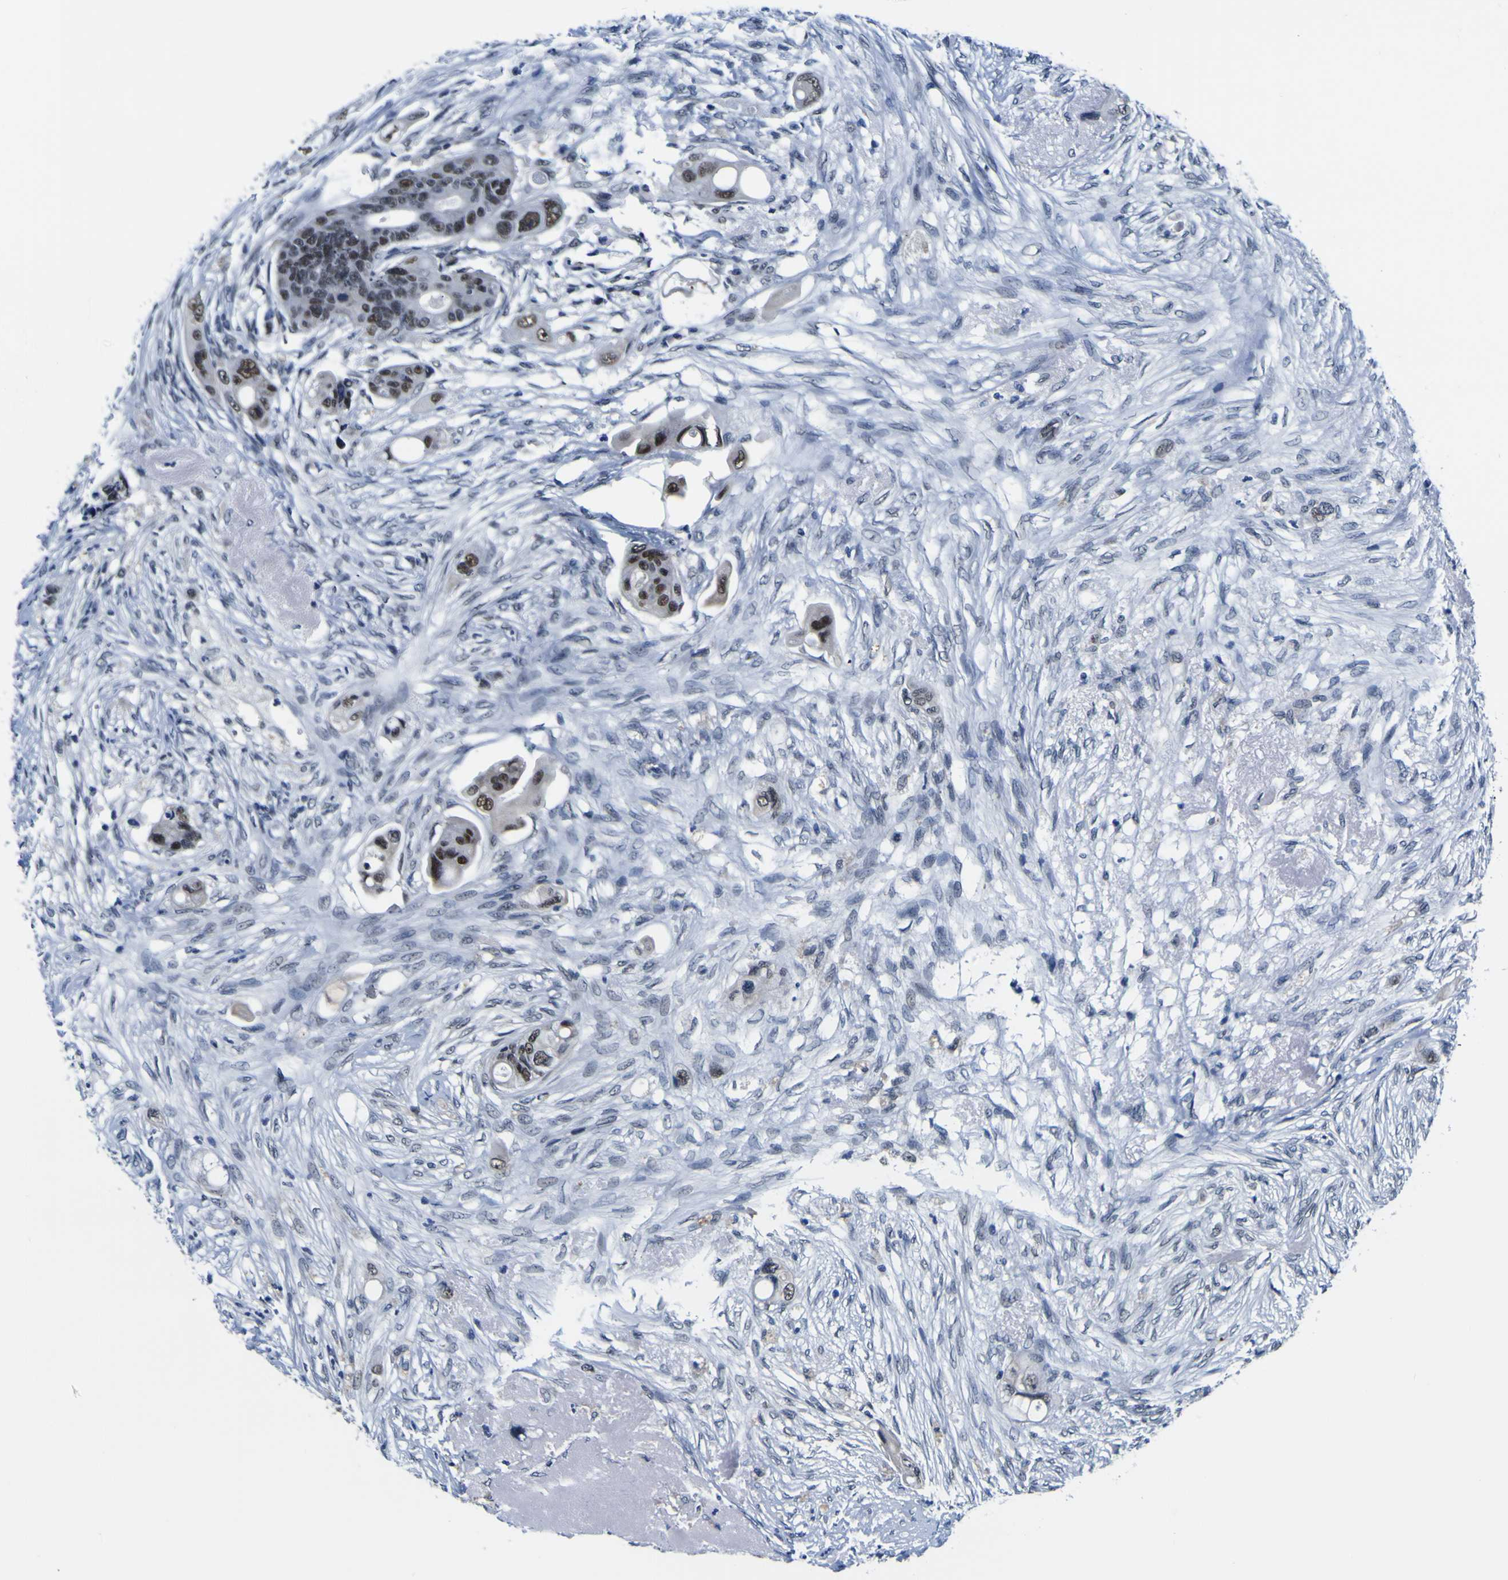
{"staining": {"intensity": "strong", "quantity": ">75%", "location": "nuclear"}, "tissue": "colorectal cancer", "cell_type": "Tumor cells", "image_type": "cancer", "snomed": [{"axis": "morphology", "description": "Adenocarcinoma, NOS"}, {"axis": "topography", "description": "Colon"}], "caption": "An image of human colorectal adenocarcinoma stained for a protein exhibits strong nuclear brown staining in tumor cells. (brown staining indicates protein expression, while blue staining denotes nuclei).", "gene": "CUL4B", "patient": {"sex": "female", "age": 57}}